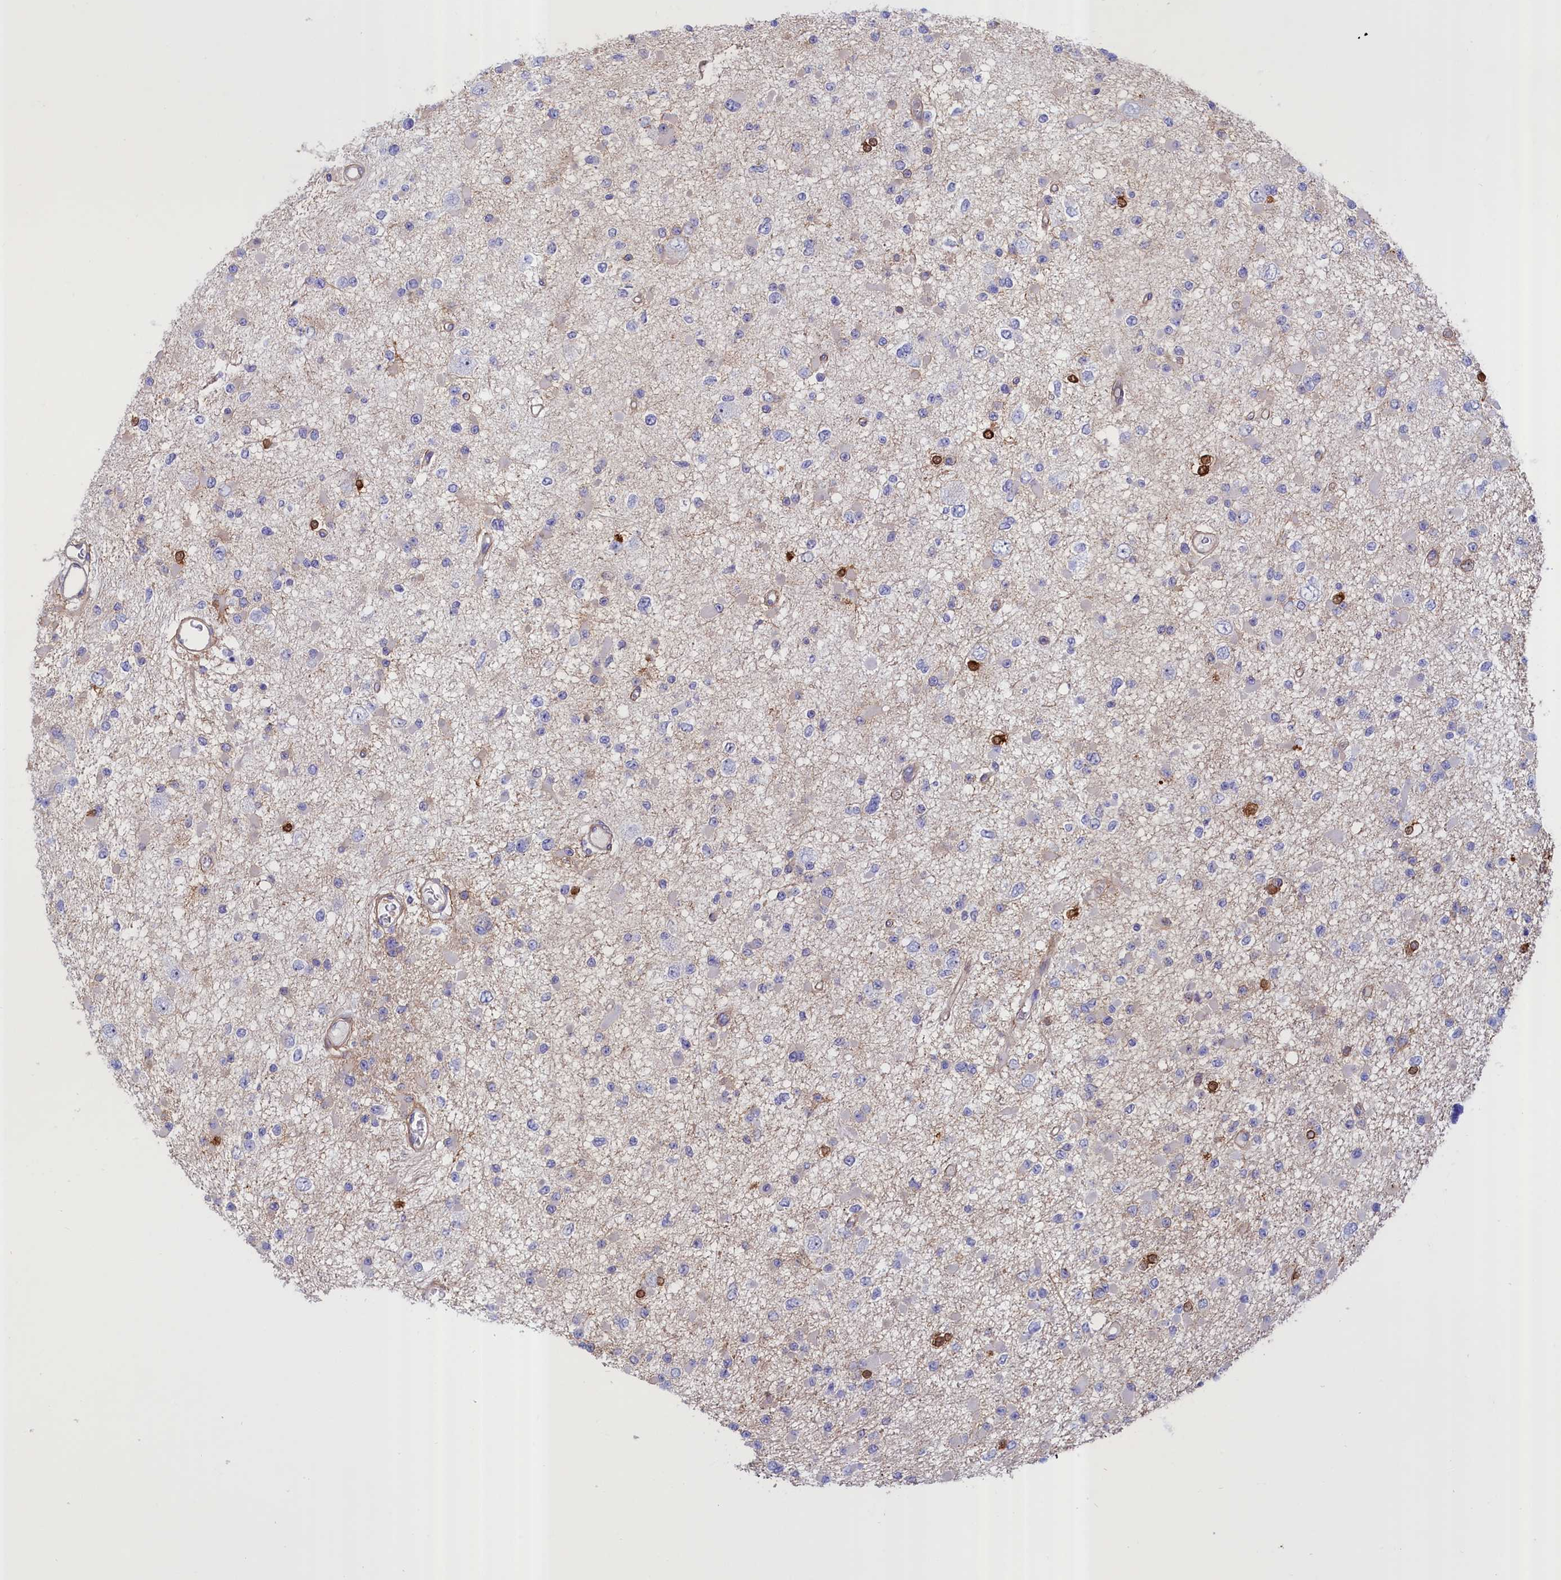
{"staining": {"intensity": "negative", "quantity": "none", "location": "none"}, "tissue": "glioma", "cell_type": "Tumor cells", "image_type": "cancer", "snomed": [{"axis": "morphology", "description": "Glioma, malignant, Low grade"}, {"axis": "topography", "description": "Brain"}], "caption": "High magnification brightfield microscopy of malignant low-grade glioma stained with DAB (3,3'-diaminobenzidine) (brown) and counterstained with hematoxylin (blue): tumor cells show no significant positivity. (DAB IHC with hematoxylin counter stain).", "gene": "ABCC12", "patient": {"sex": "female", "age": 22}}